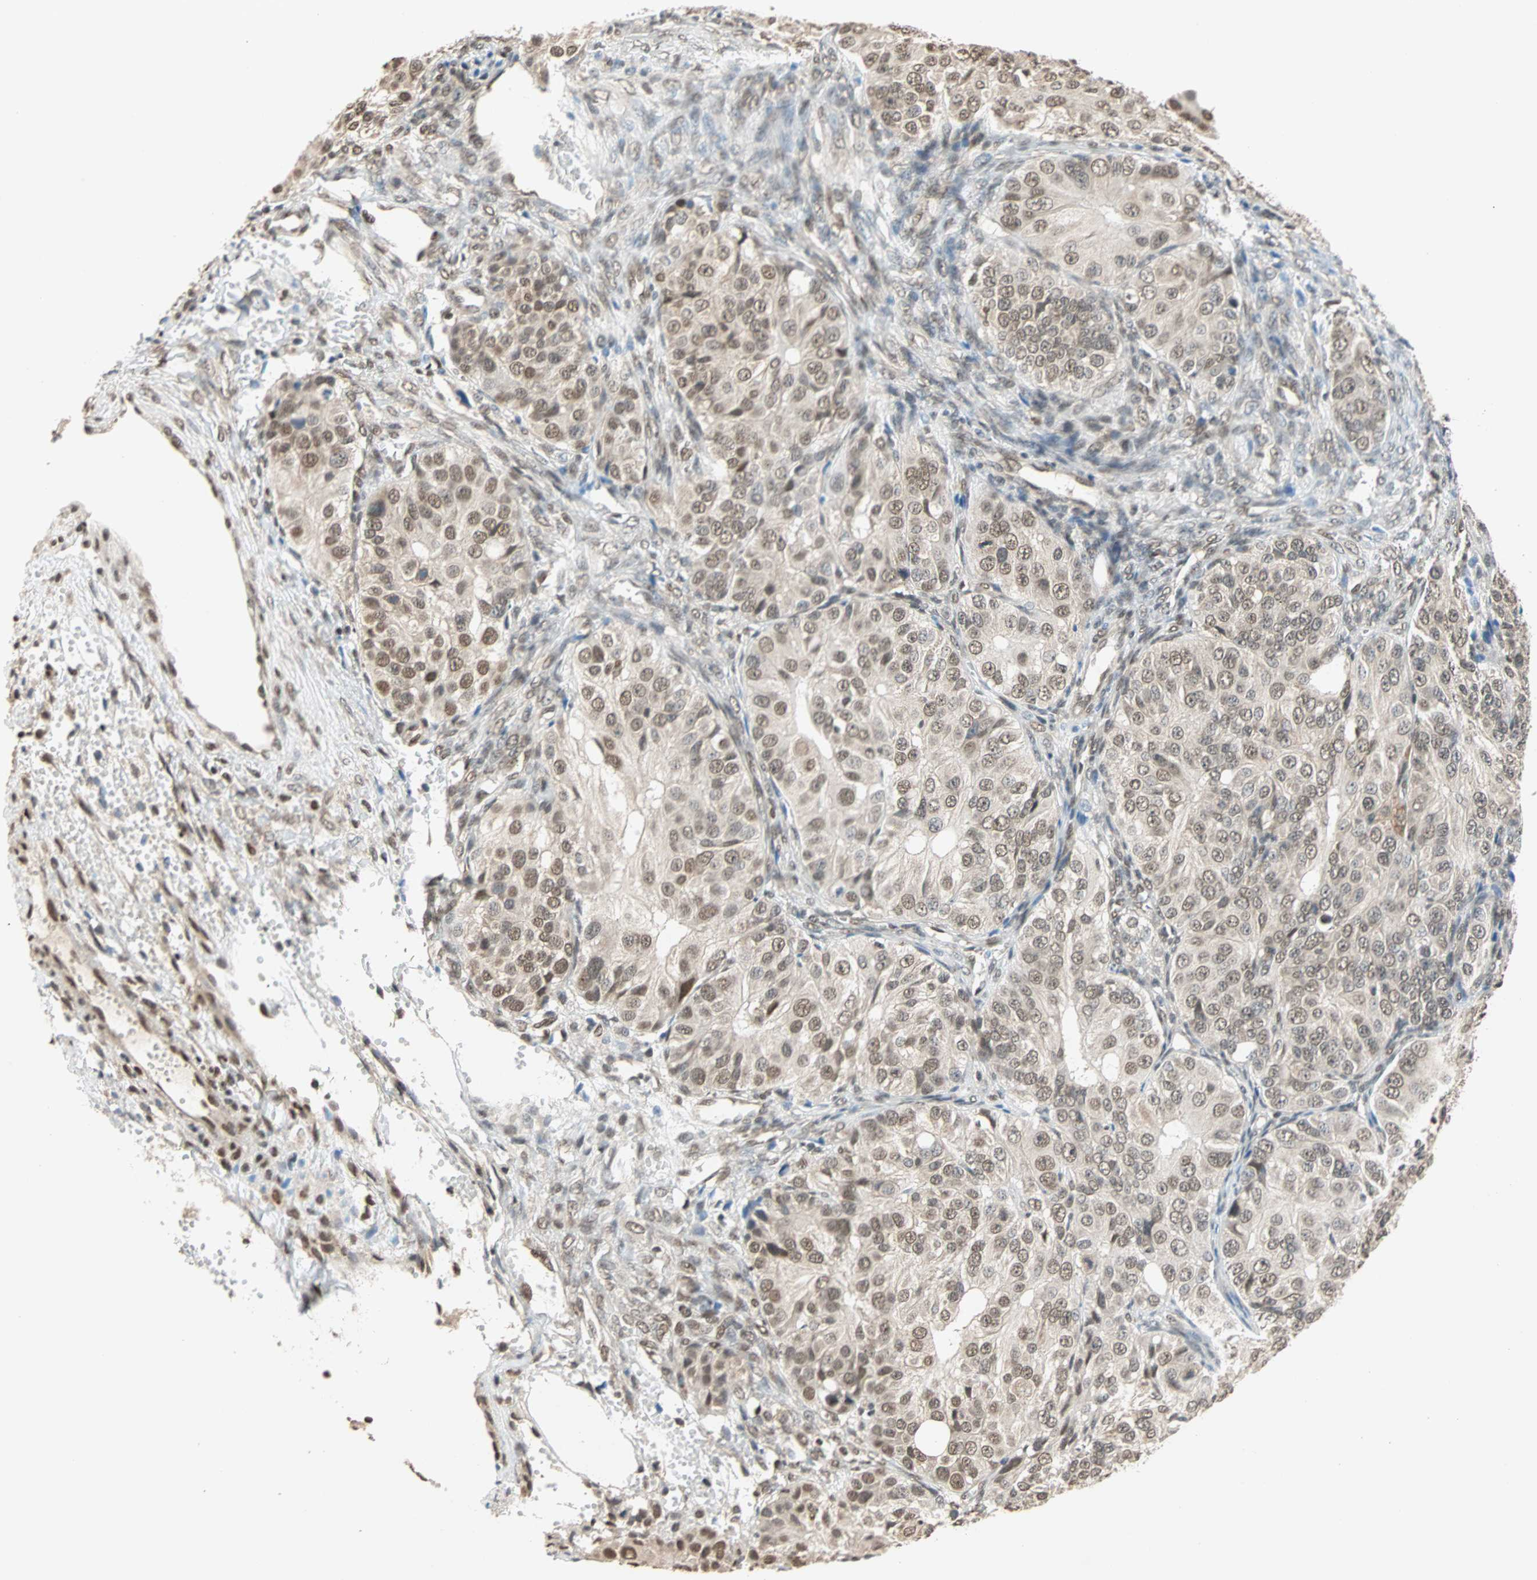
{"staining": {"intensity": "weak", "quantity": ">75%", "location": "nuclear"}, "tissue": "ovarian cancer", "cell_type": "Tumor cells", "image_type": "cancer", "snomed": [{"axis": "morphology", "description": "Carcinoma, endometroid"}, {"axis": "topography", "description": "Ovary"}], "caption": "This image demonstrates IHC staining of endometroid carcinoma (ovarian), with low weak nuclear positivity in about >75% of tumor cells.", "gene": "DAZAP1", "patient": {"sex": "female", "age": 51}}